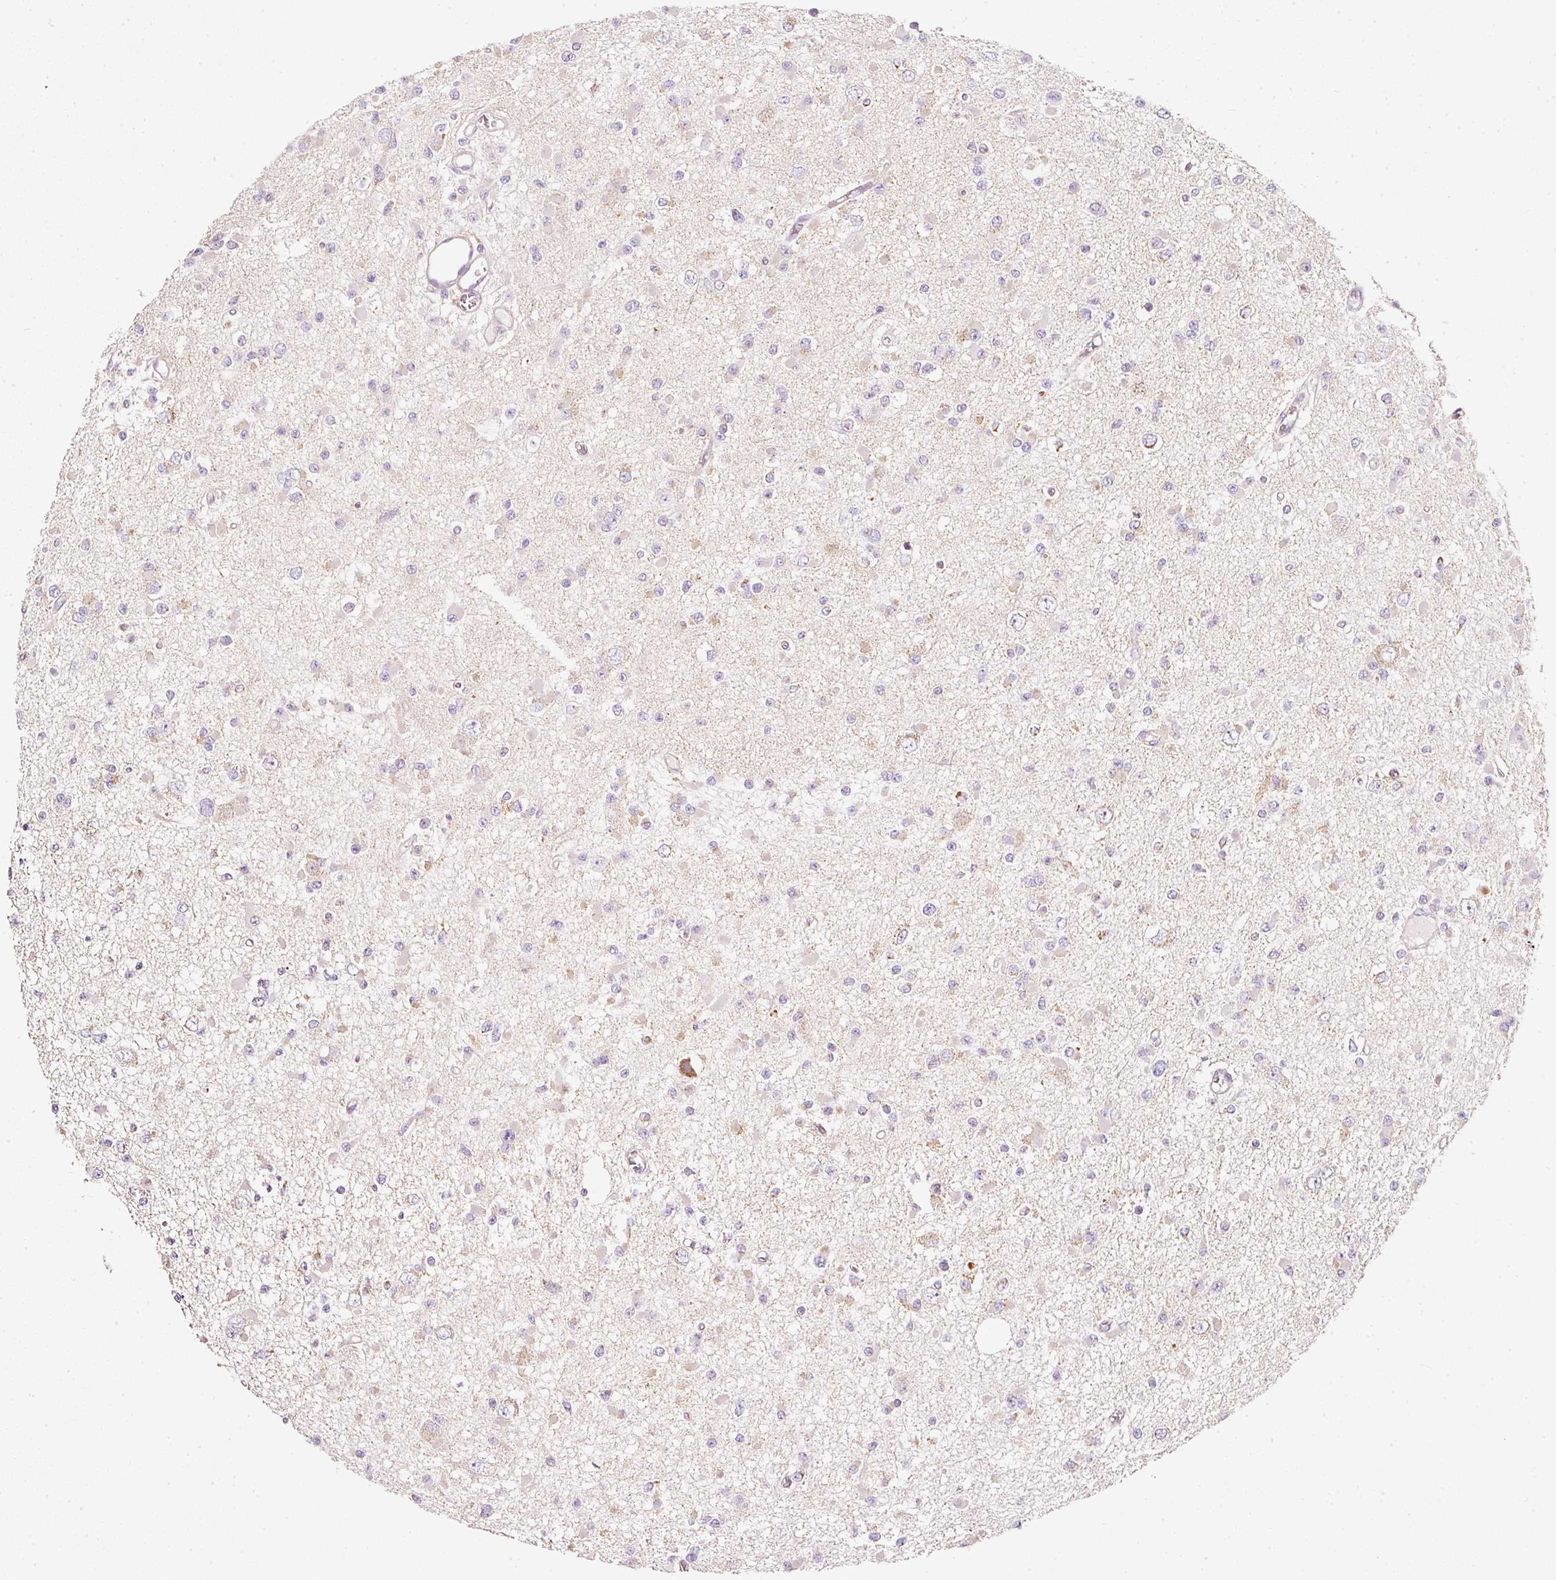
{"staining": {"intensity": "negative", "quantity": "none", "location": "none"}, "tissue": "glioma", "cell_type": "Tumor cells", "image_type": "cancer", "snomed": [{"axis": "morphology", "description": "Glioma, malignant, Low grade"}, {"axis": "topography", "description": "Brain"}], "caption": "A histopathology image of glioma stained for a protein displays no brown staining in tumor cells.", "gene": "NDUFA1", "patient": {"sex": "female", "age": 22}}